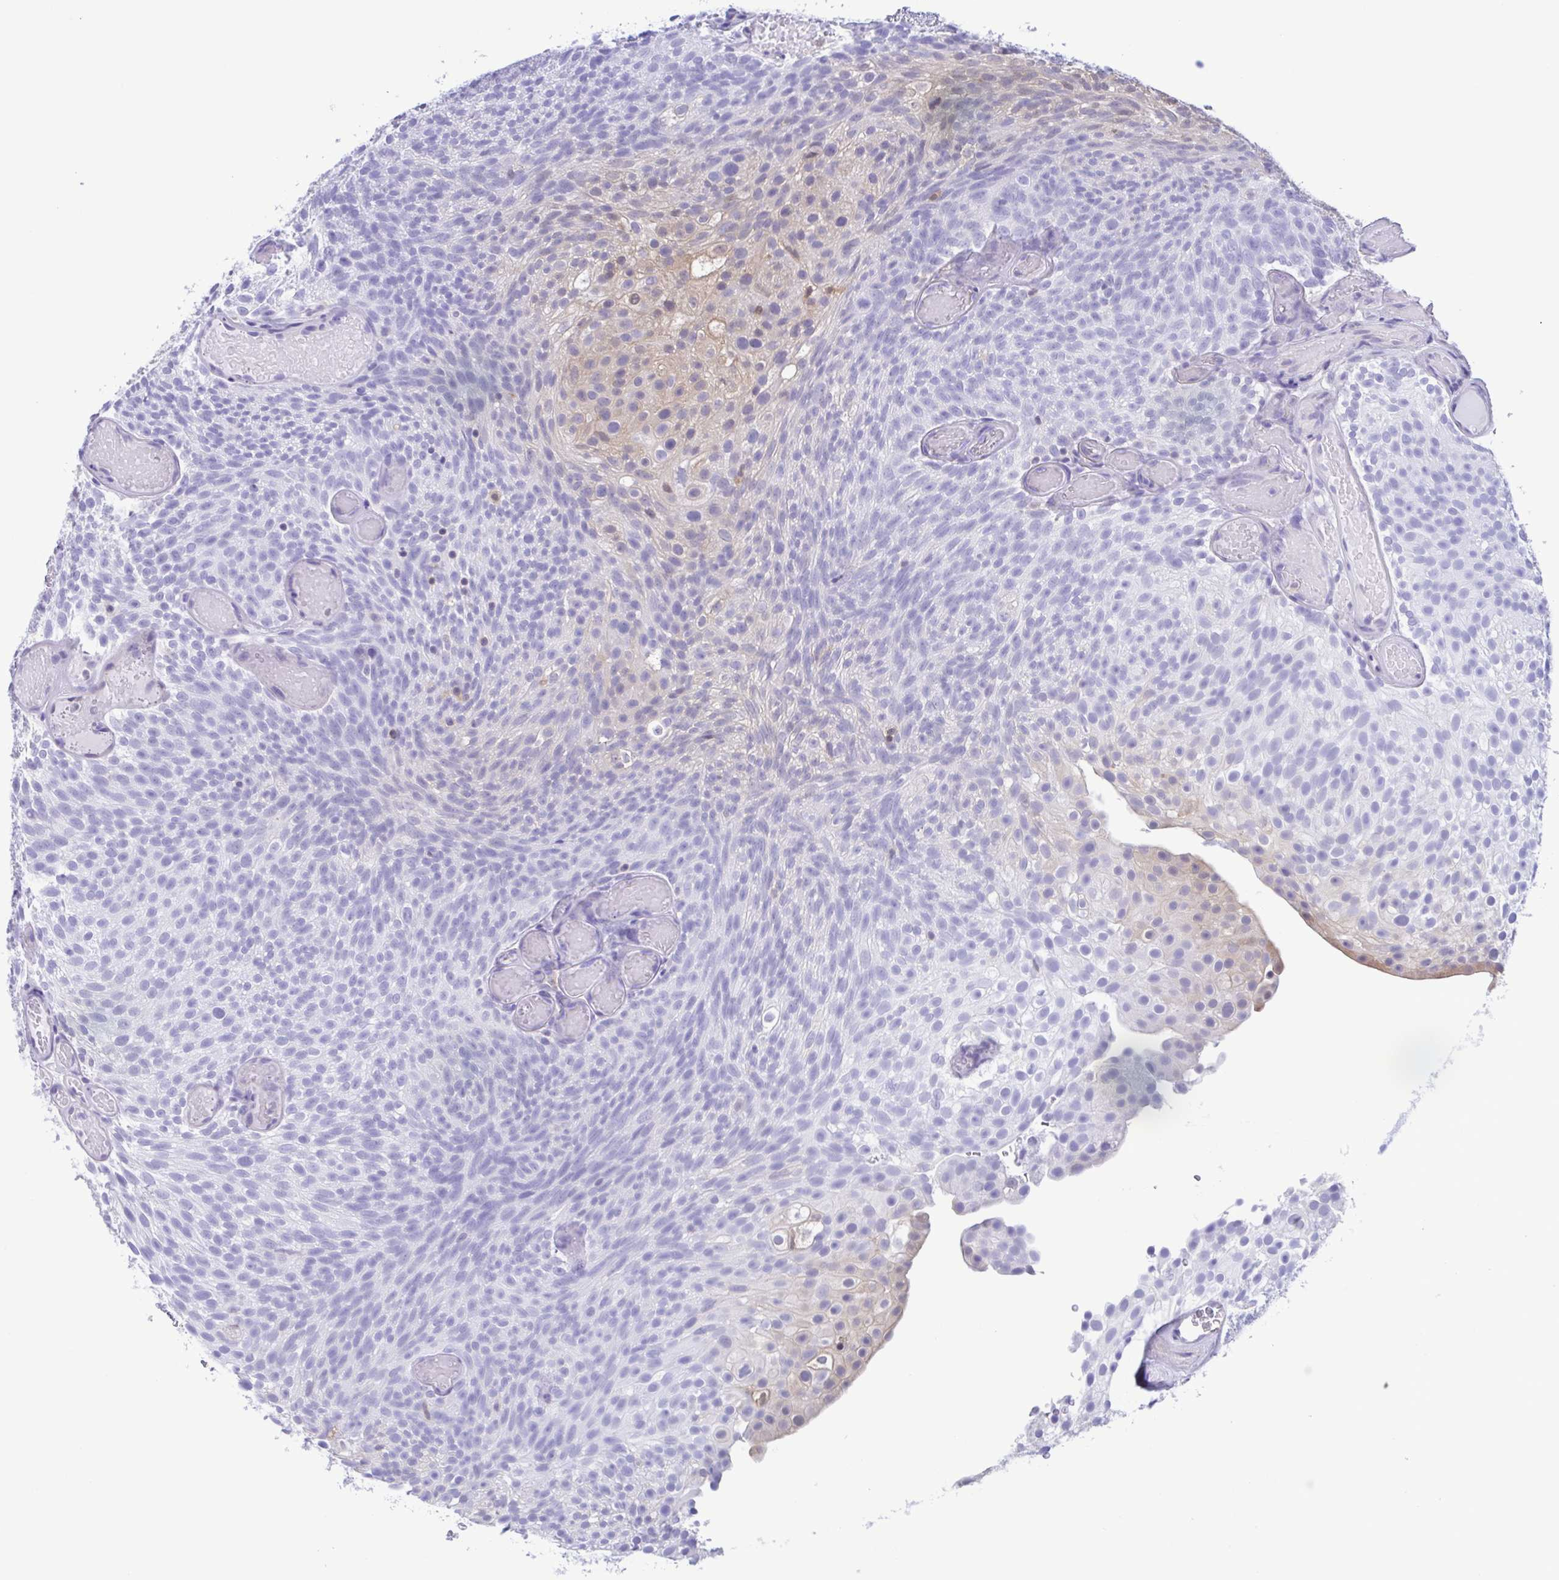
{"staining": {"intensity": "negative", "quantity": "none", "location": "none"}, "tissue": "urothelial cancer", "cell_type": "Tumor cells", "image_type": "cancer", "snomed": [{"axis": "morphology", "description": "Urothelial carcinoma, Low grade"}, {"axis": "topography", "description": "Urinary bladder"}], "caption": "IHC micrograph of human urothelial cancer stained for a protein (brown), which shows no positivity in tumor cells.", "gene": "LDHC", "patient": {"sex": "male", "age": 78}}